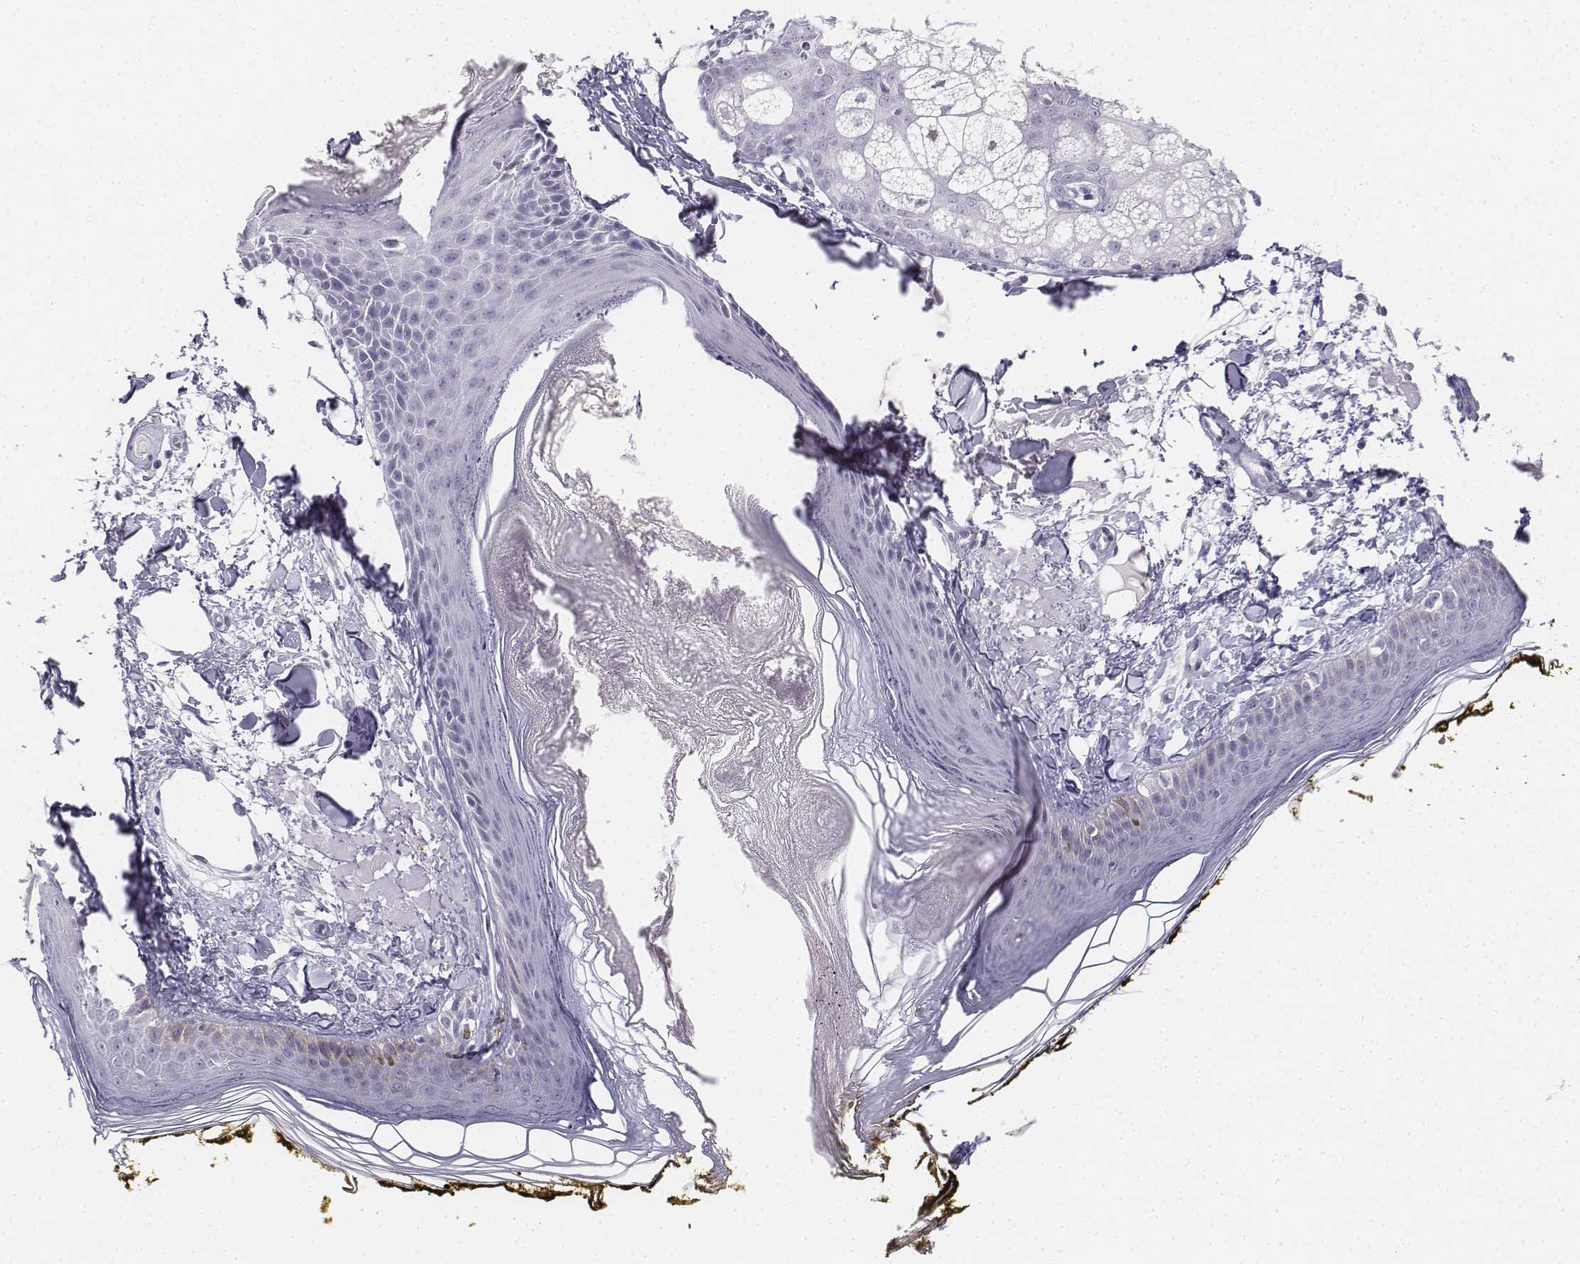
{"staining": {"intensity": "negative", "quantity": "none", "location": "none"}, "tissue": "skin", "cell_type": "Fibroblasts", "image_type": "normal", "snomed": [{"axis": "morphology", "description": "Normal tissue, NOS"}, {"axis": "topography", "description": "Skin"}], "caption": "Fibroblasts are negative for protein expression in benign human skin. (IHC, brightfield microscopy, high magnification).", "gene": "UCN2", "patient": {"sex": "male", "age": 76}}